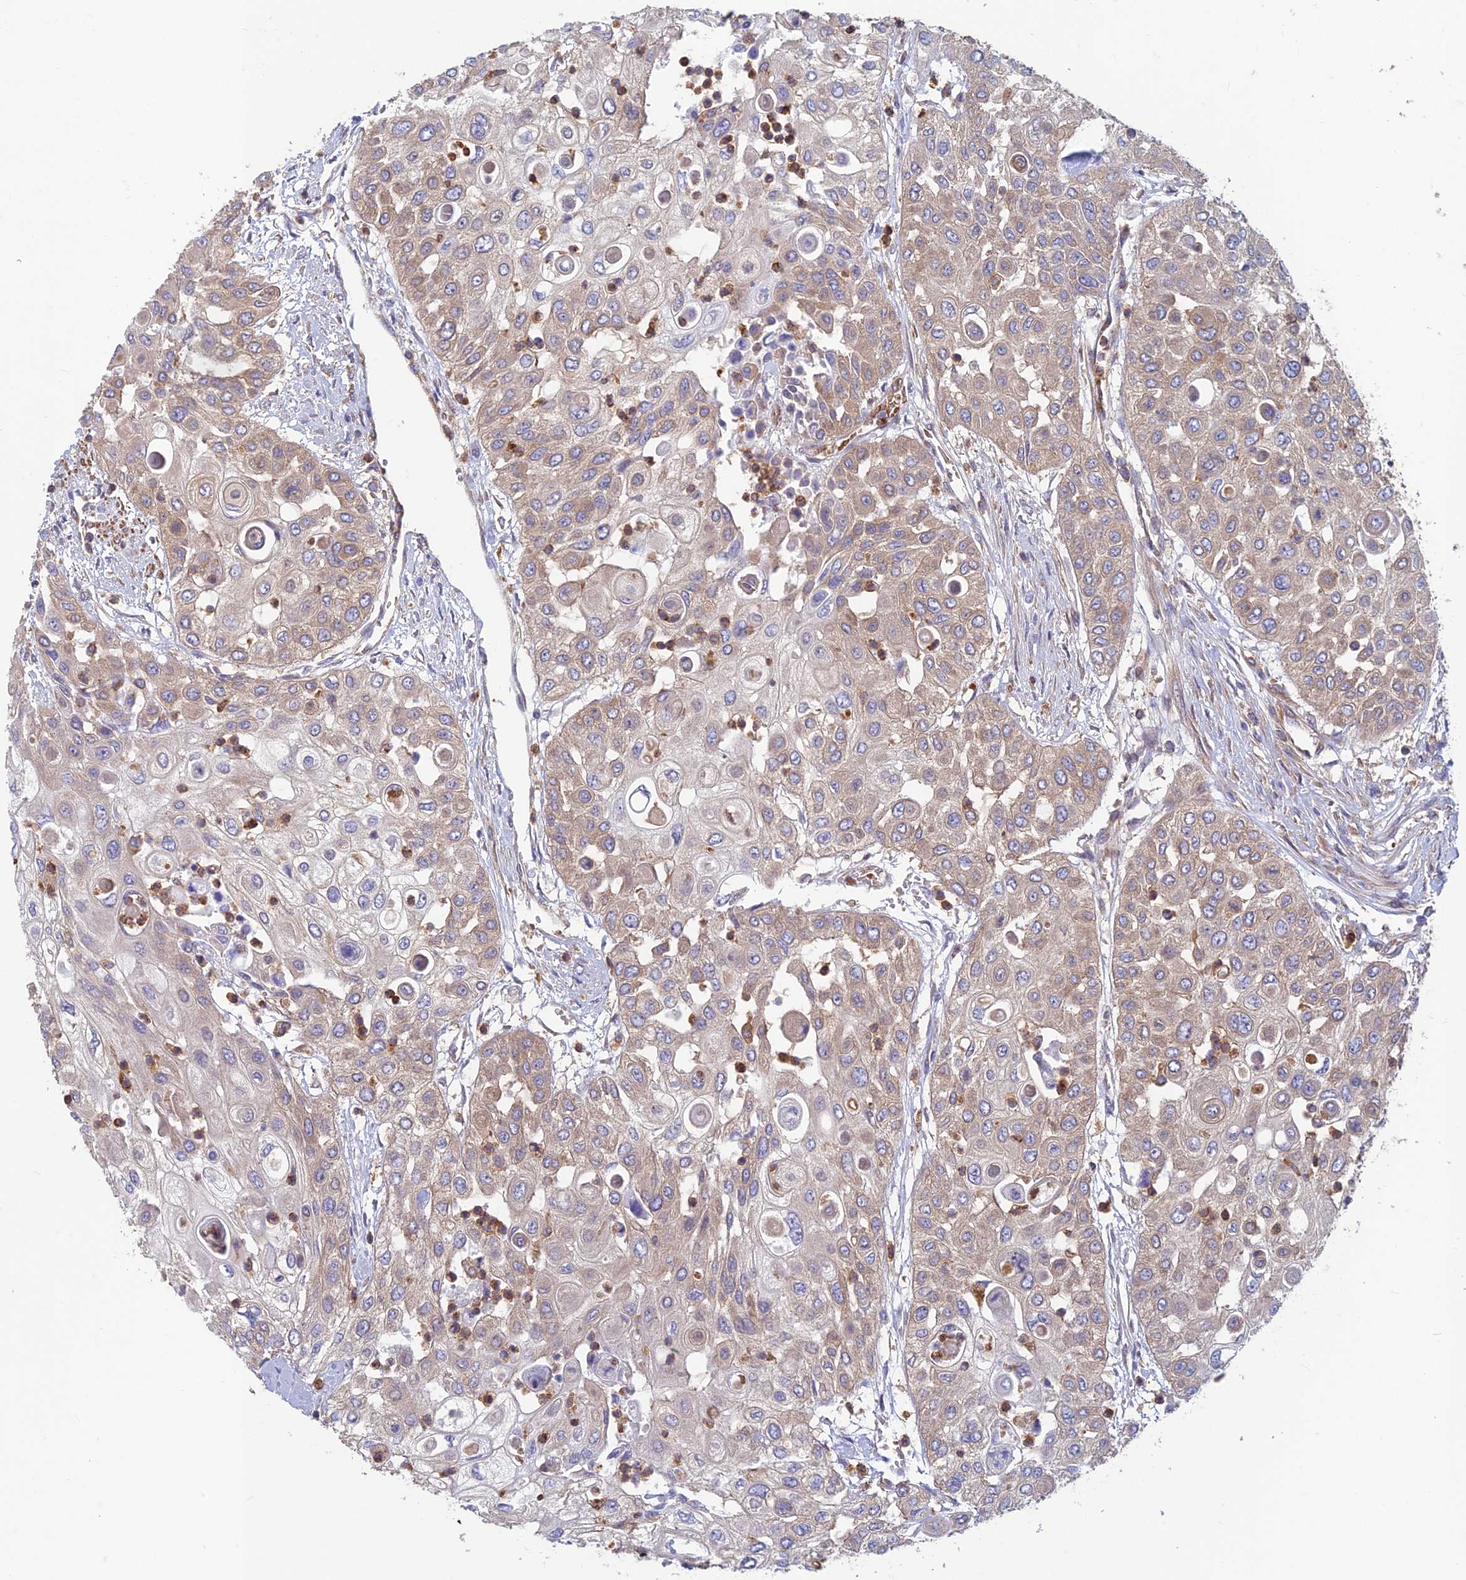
{"staining": {"intensity": "weak", "quantity": "25%-75%", "location": "cytoplasmic/membranous"}, "tissue": "urothelial cancer", "cell_type": "Tumor cells", "image_type": "cancer", "snomed": [{"axis": "morphology", "description": "Urothelial carcinoma, High grade"}, {"axis": "topography", "description": "Urinary bladder"}], "caption": "High-power microscopy captured an immunohistochemistry (IHC) histopathology image of urothelial carcinoma (high-grade), revealing weak cytoplasmic/membranous expression in about 25%-75% of tumor cells. (IHC, brightfield microscopy, high magnification).", "gene": "DNM1L", "patient": {"sex": "female", "age": 79}}